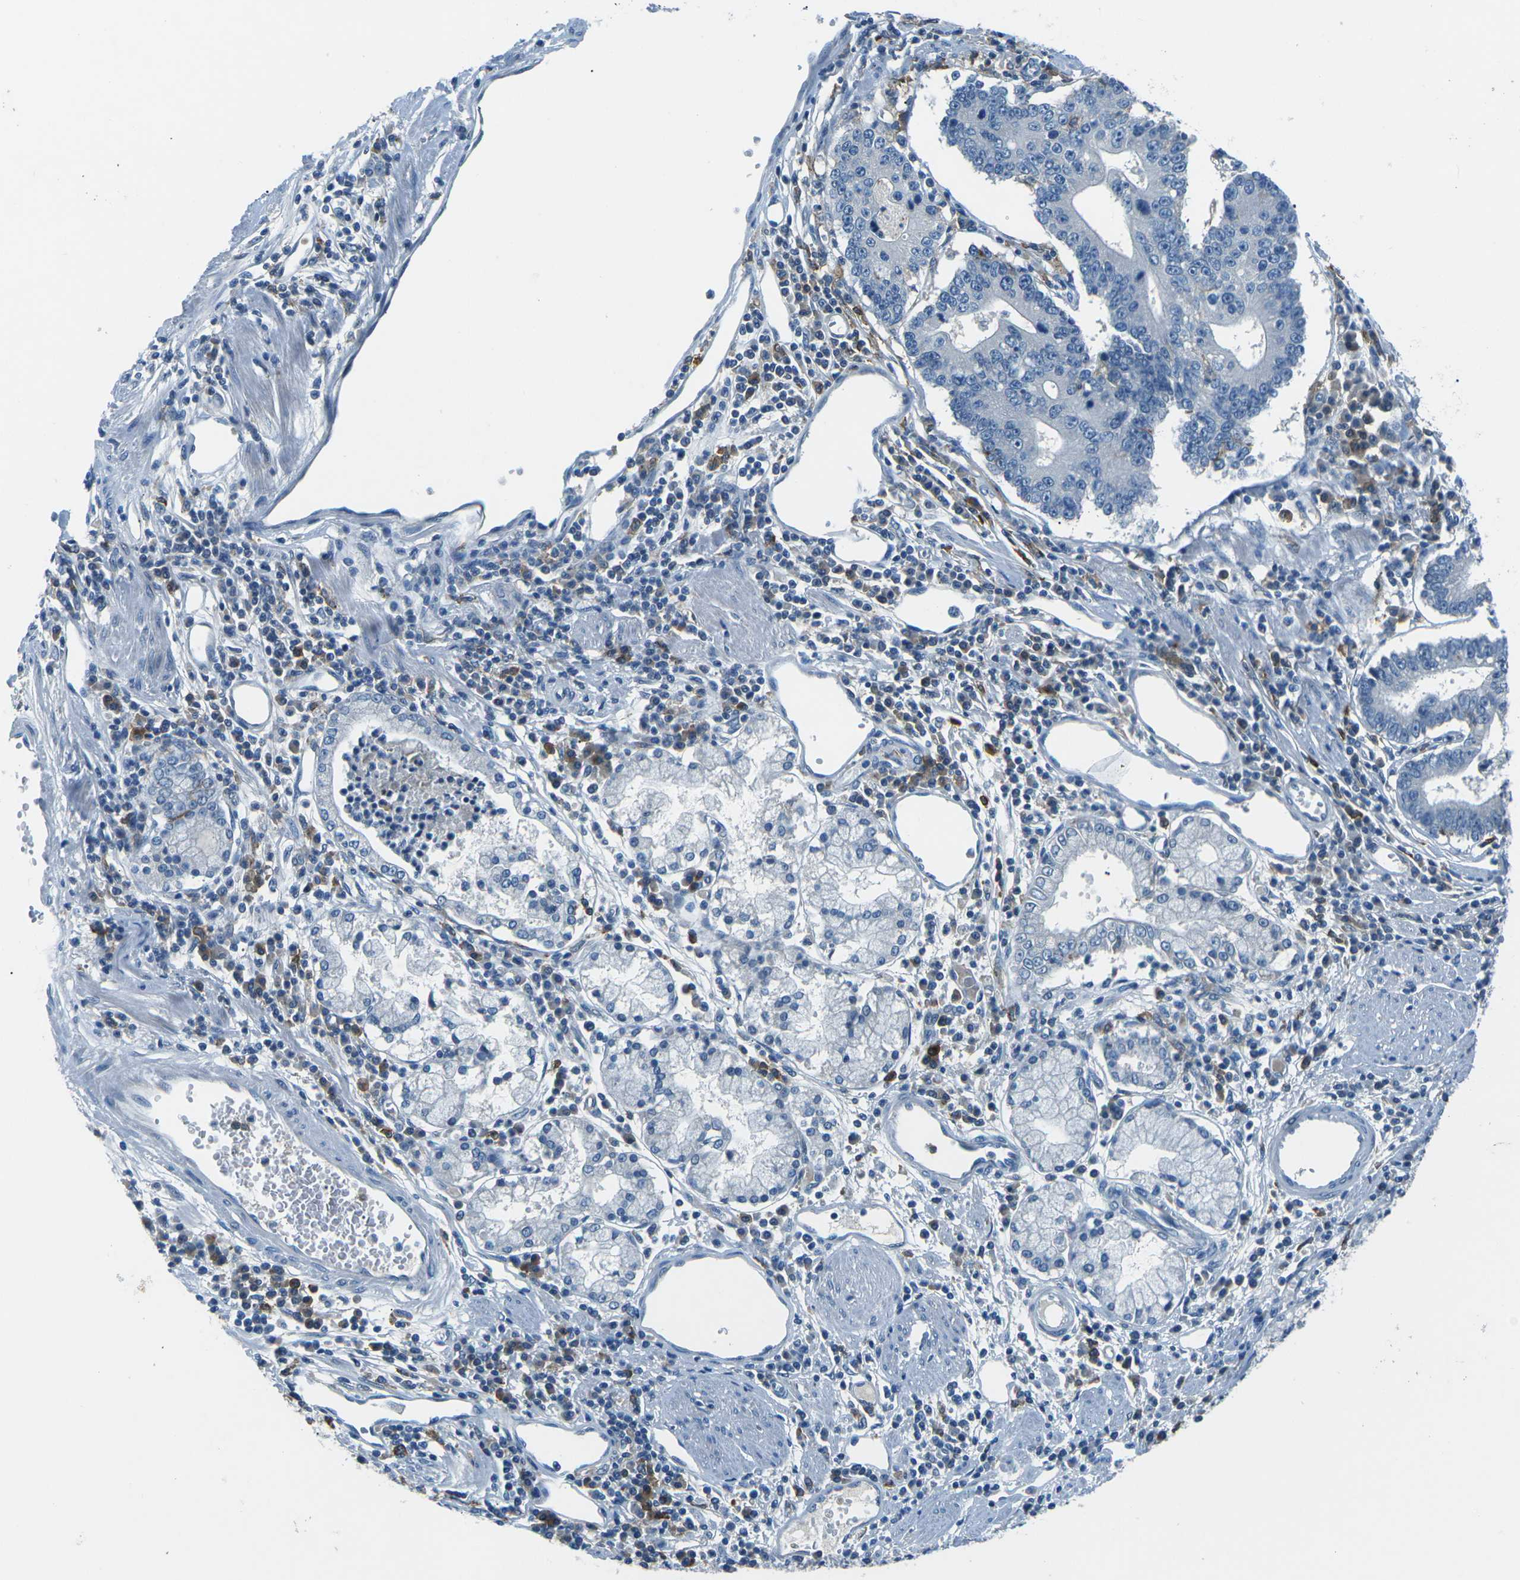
{"staining": {"intensity": "negative", "quantity": "none", "location": "none"}, "tissue": "stomach cancer", "cell_type": "Tumor cells", "image_type": "cancer", "snomed": [{"axis": "morphology", "description": "Adenocarcinoma, NOS"}, {"axis": "topography", "description": "Stomach"}], "caption": "Immunohistochemical staining of human adenocarcinoma (stomach) shows no significant staining in tumor cells.", "gene": "CD1D", "patient": {"sex": "male", "age": 59}}